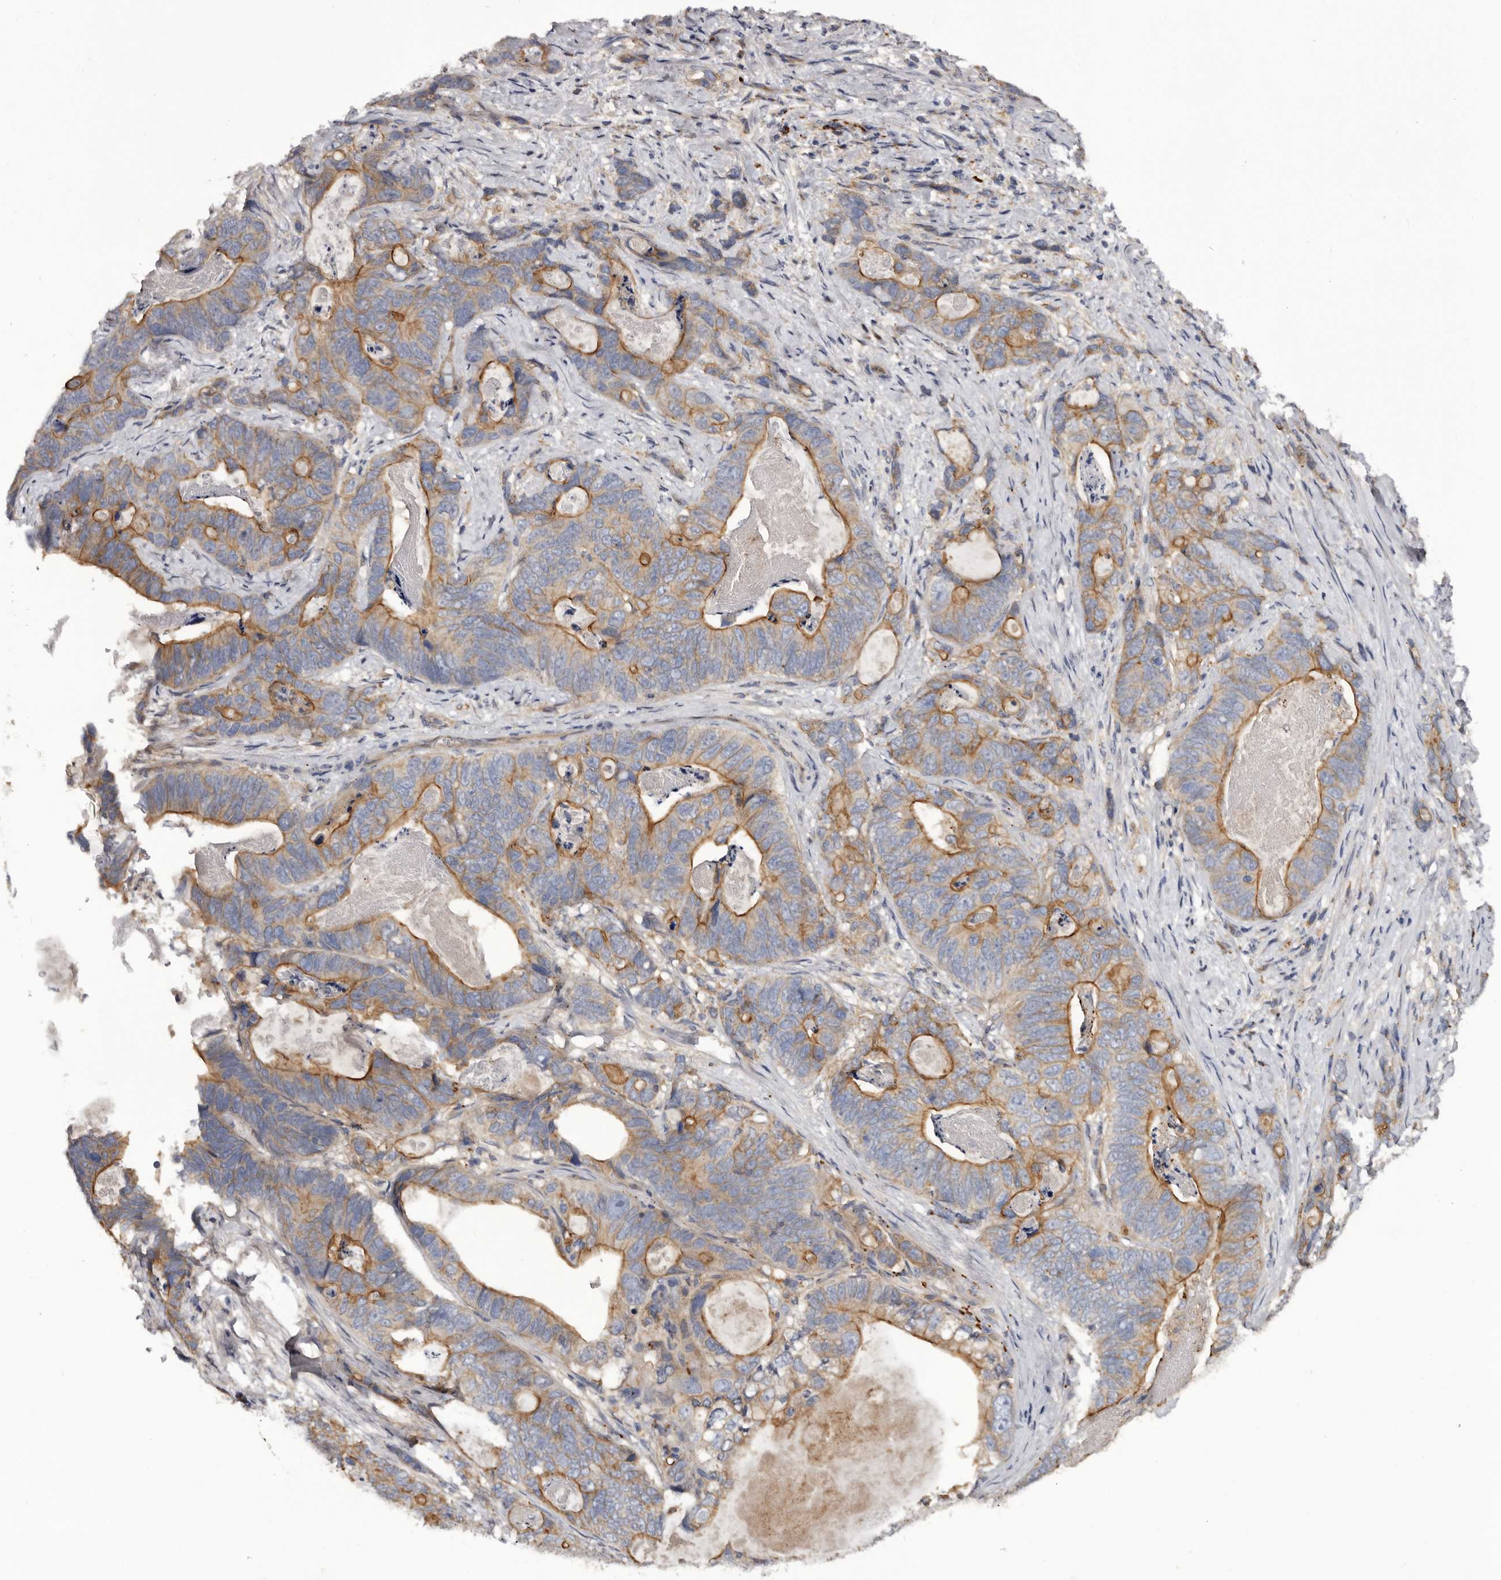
{"staining": {"intensity": "moderate", "quantity": ">75%", "location": "cytoplasmic/membranous"}, "tissue": "stomach cancer", "cell_type": "Tumor cells", "image_type": "cancer", "snomed": [{"axis": "morphology", "description": "Normal tissue, NOS"}, {"axis": "morphology", "description": "Adenocarcinoma, NOS"}, {"axis": "topography", "description": "Stomach"}], "caption": "Tumor cells demonstrate moderate cytoplasmic/membranous expression in about >75% of cells in stomach adenocarcinoma. (Brightfield microscopy of DAB IHC at high magnification).", "gene": "INKA2", "patient": {"sex": "female", "age": 89}}